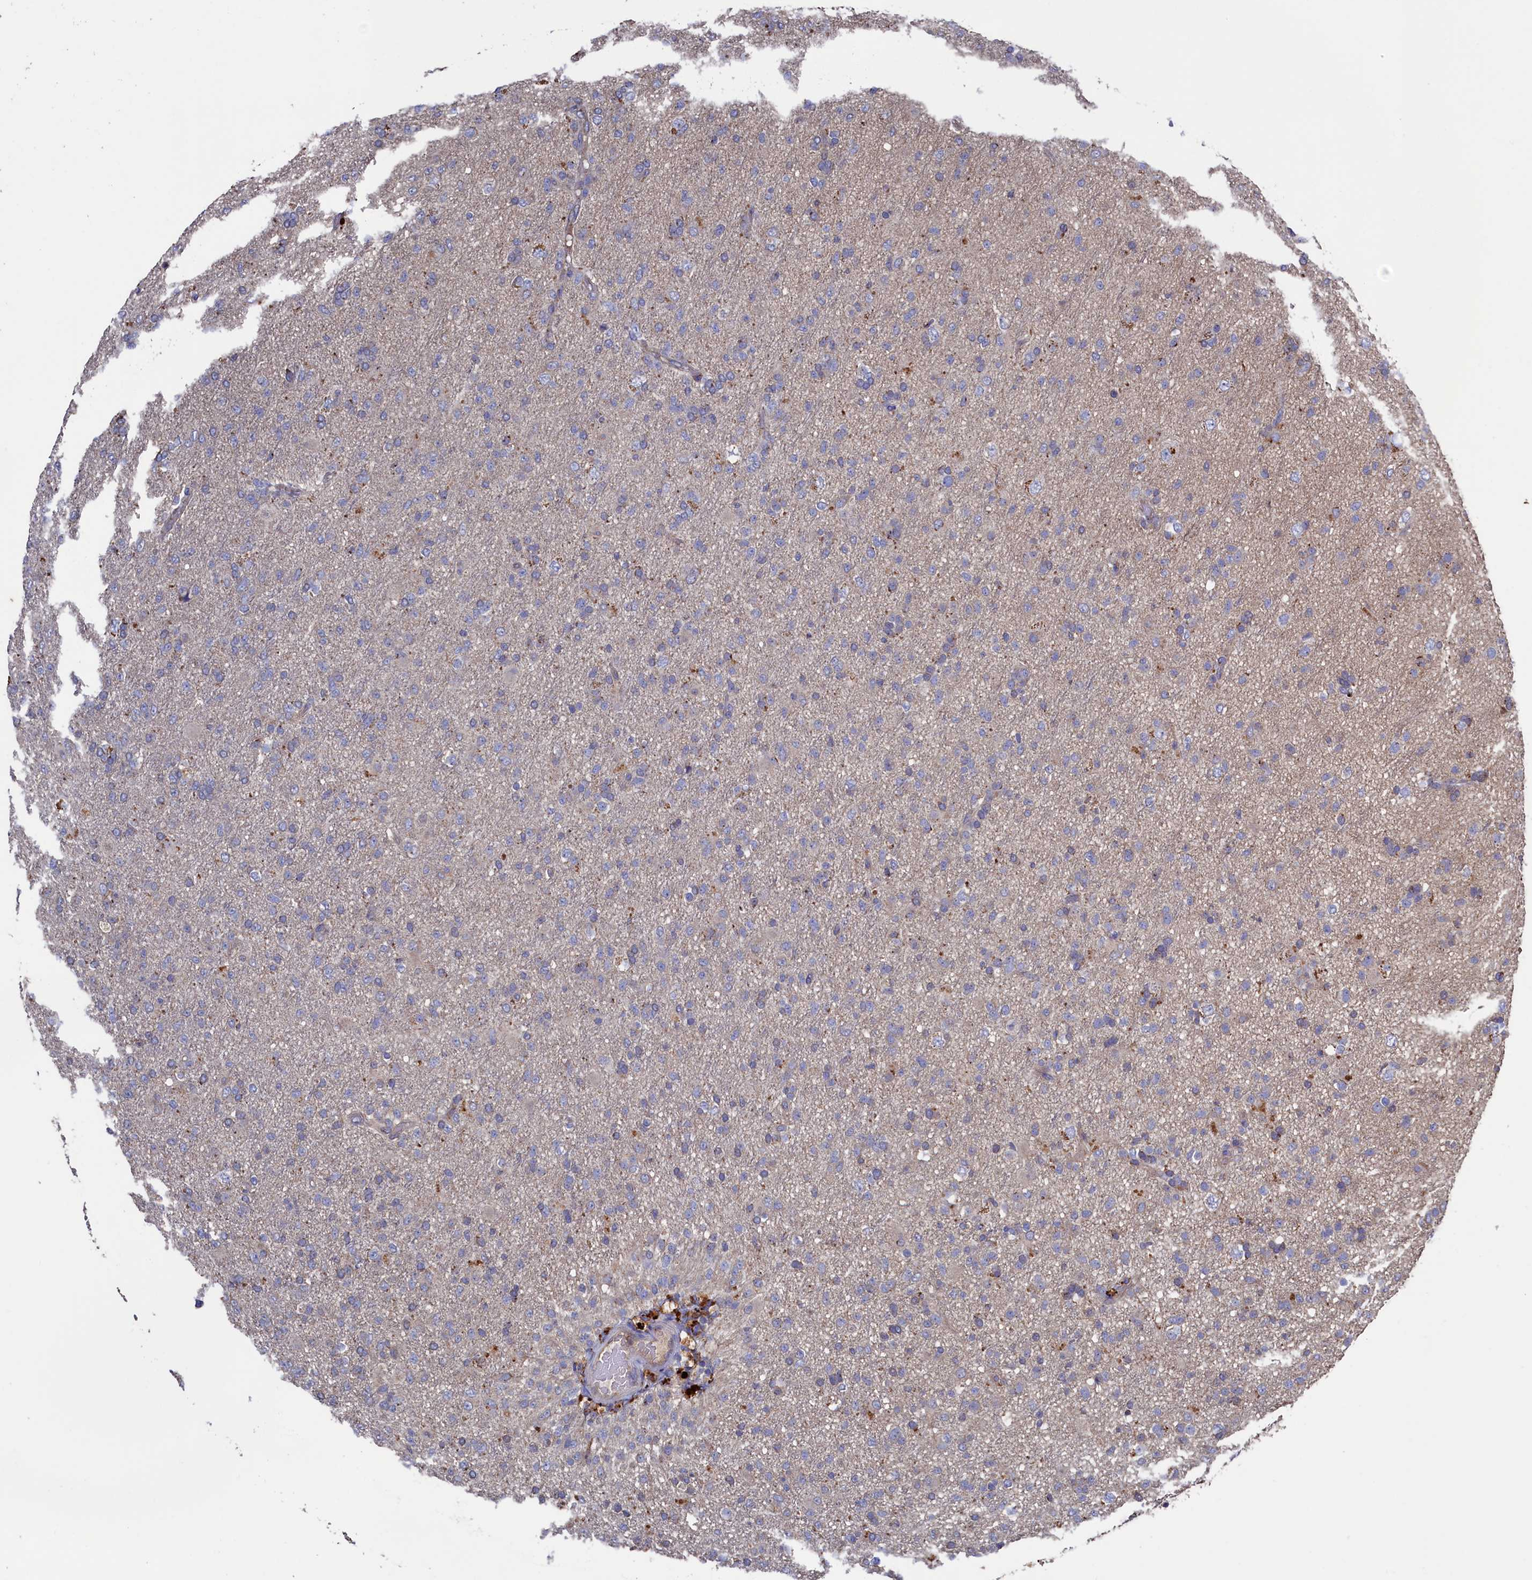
{"staining": {"intensity": "negative", "quantity": "none", "location": "none"}, "tissue": "glioma", "cell_type": "Tumor cells", "image_type": "cancer", "snomed": [{"axis": "morphology", "description": "Glioma, malignant, Low grade"}, {"axis": "topography", "description": "Brain"}], "caption": "Glioma was stained to show a protein in brown. There is no significant positivity in tumor cells.", "gene": "TK2", "patient": {"sex": "male", "age": 65}}